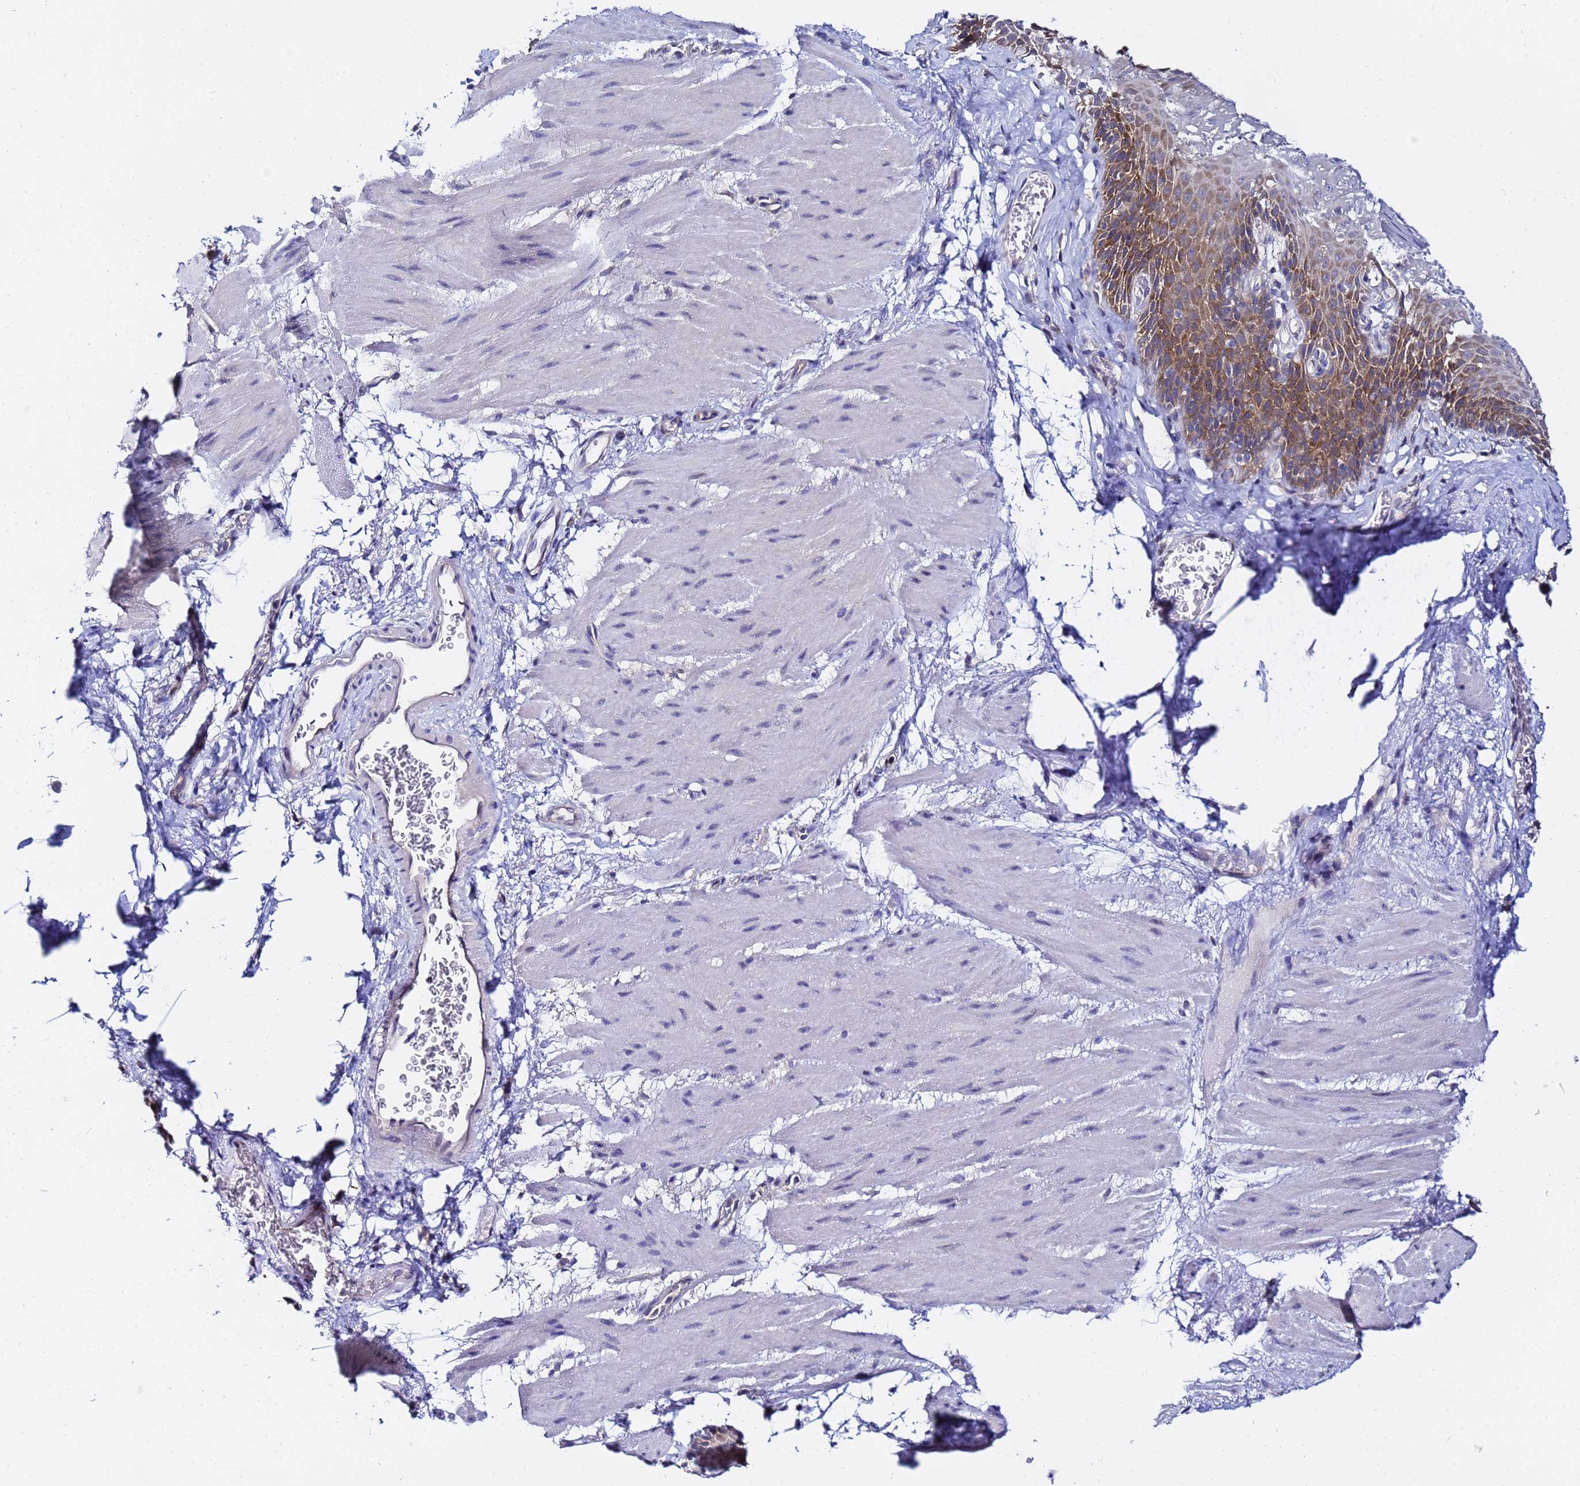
{"staining": {"intensity": "moderate", "quantity": "25%-75%", "location": "cytoplasmic/membranous"}, "tissue": "esophagus", "cell_type": "Squamous epithelial cells", "image_type": "normal", "snomed": [{"axis": "morphology", "description": "Normal tissue, NOS"}, {"axis": "topography", "description": "Esophagus"}], "caption": "Immunohistochemical staining of normal human esophagus demonstrates 25%-75% levels of moderate cytoplasmic/membranous protein positivity in about 25%-75% of squamous epithelial cells. (IHC, brightfield microscopy, high magnification).", "gene": "LENG1", "patient": {"sex": "female", "age": 66}}